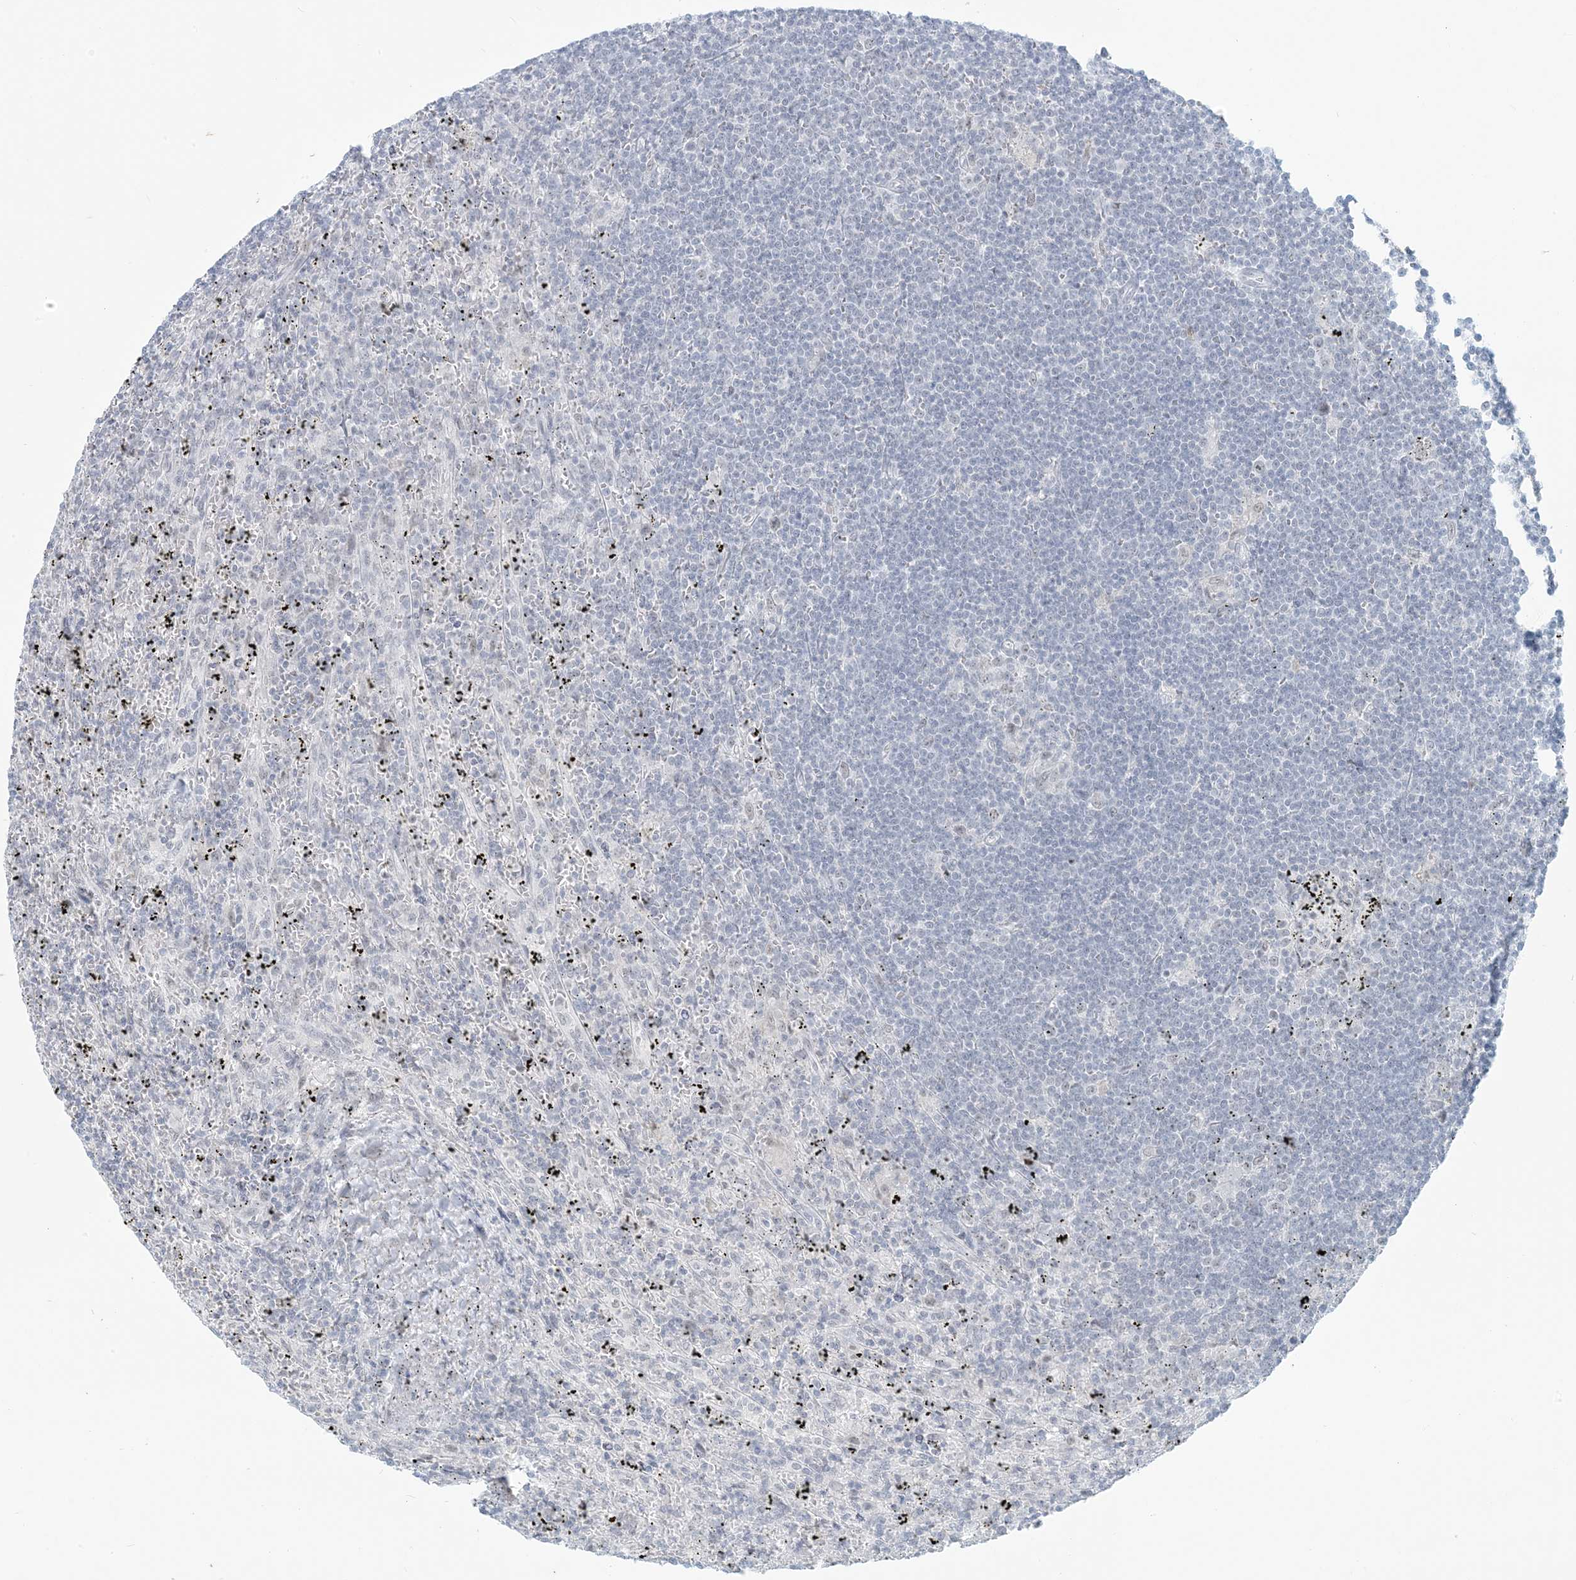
{"staining": {"intensity": "negative", "quantity": "none", "location": "none"}, "tissue": "lymphoma", "cell_type": "Tumor cells", "image_type": "cancer", "snomed": [{"axis": "morphology", "description": "Malignant lymphoma, non-Hodgkin's type, Low grade"}, {"axis": "topography", "description": "Spleen"}], "caption": "This is a photomicrograph of immunohistochemistry staining of lymphoma, which shows no positivity in tumor cells.", "gene": "SCML1", "patient": {"sex": "male", "age": 76}}